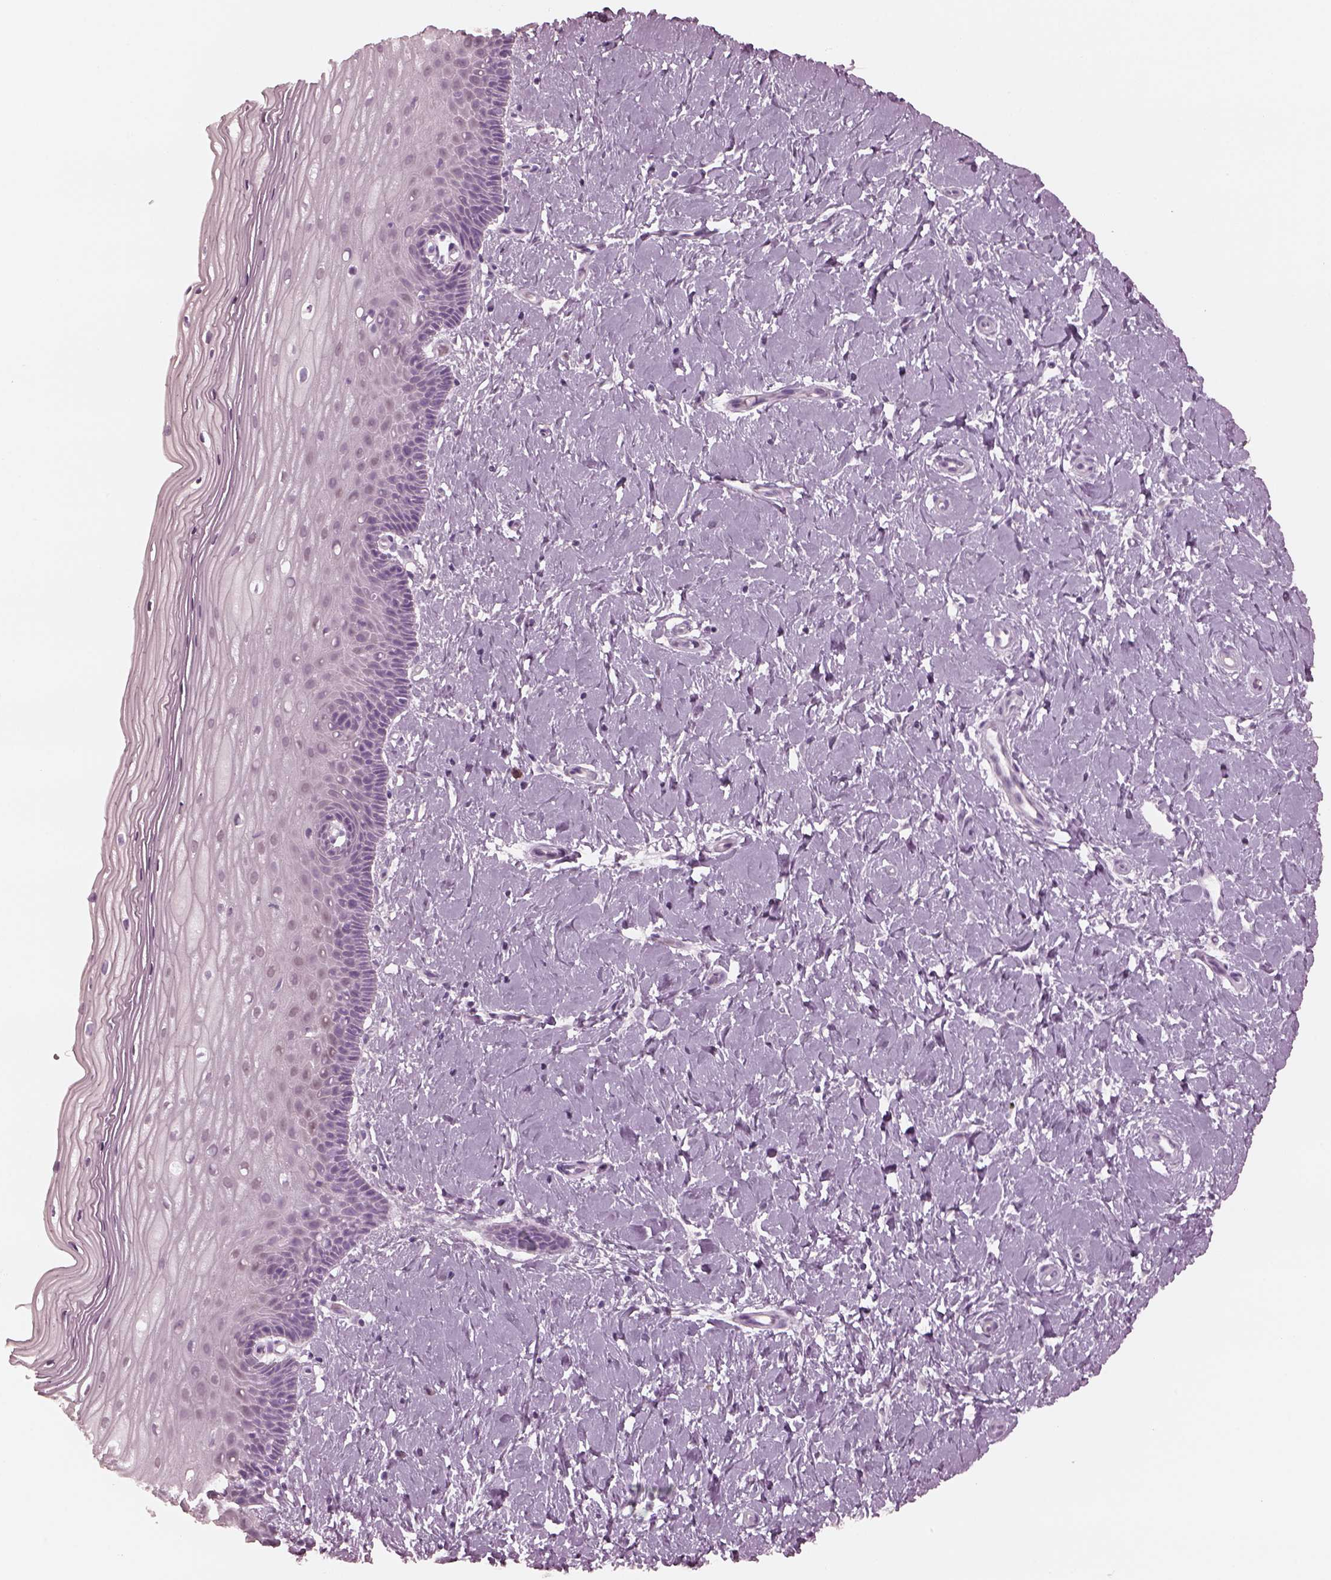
{"staining": {"intensity": "negative", "quantity": "none", "location": "none"}, "tissue": "cervix", "cell_type": "Glandular cells", "image_type": "normal", "snomed": [{"axis": "morphology", "description": "Normal tissue, NOS"}, {"axis": "topography", "description": "Cervix"}], "caption": "Immunohistochemical staining of normal human cervix reveals no significant expression in glandular cells. (Brightfield microscopy of DAB immunohistochemistry (IHC) at high magnification).", "gene": "C2orf81", "patient": {"sex": "female", "age": 37}}